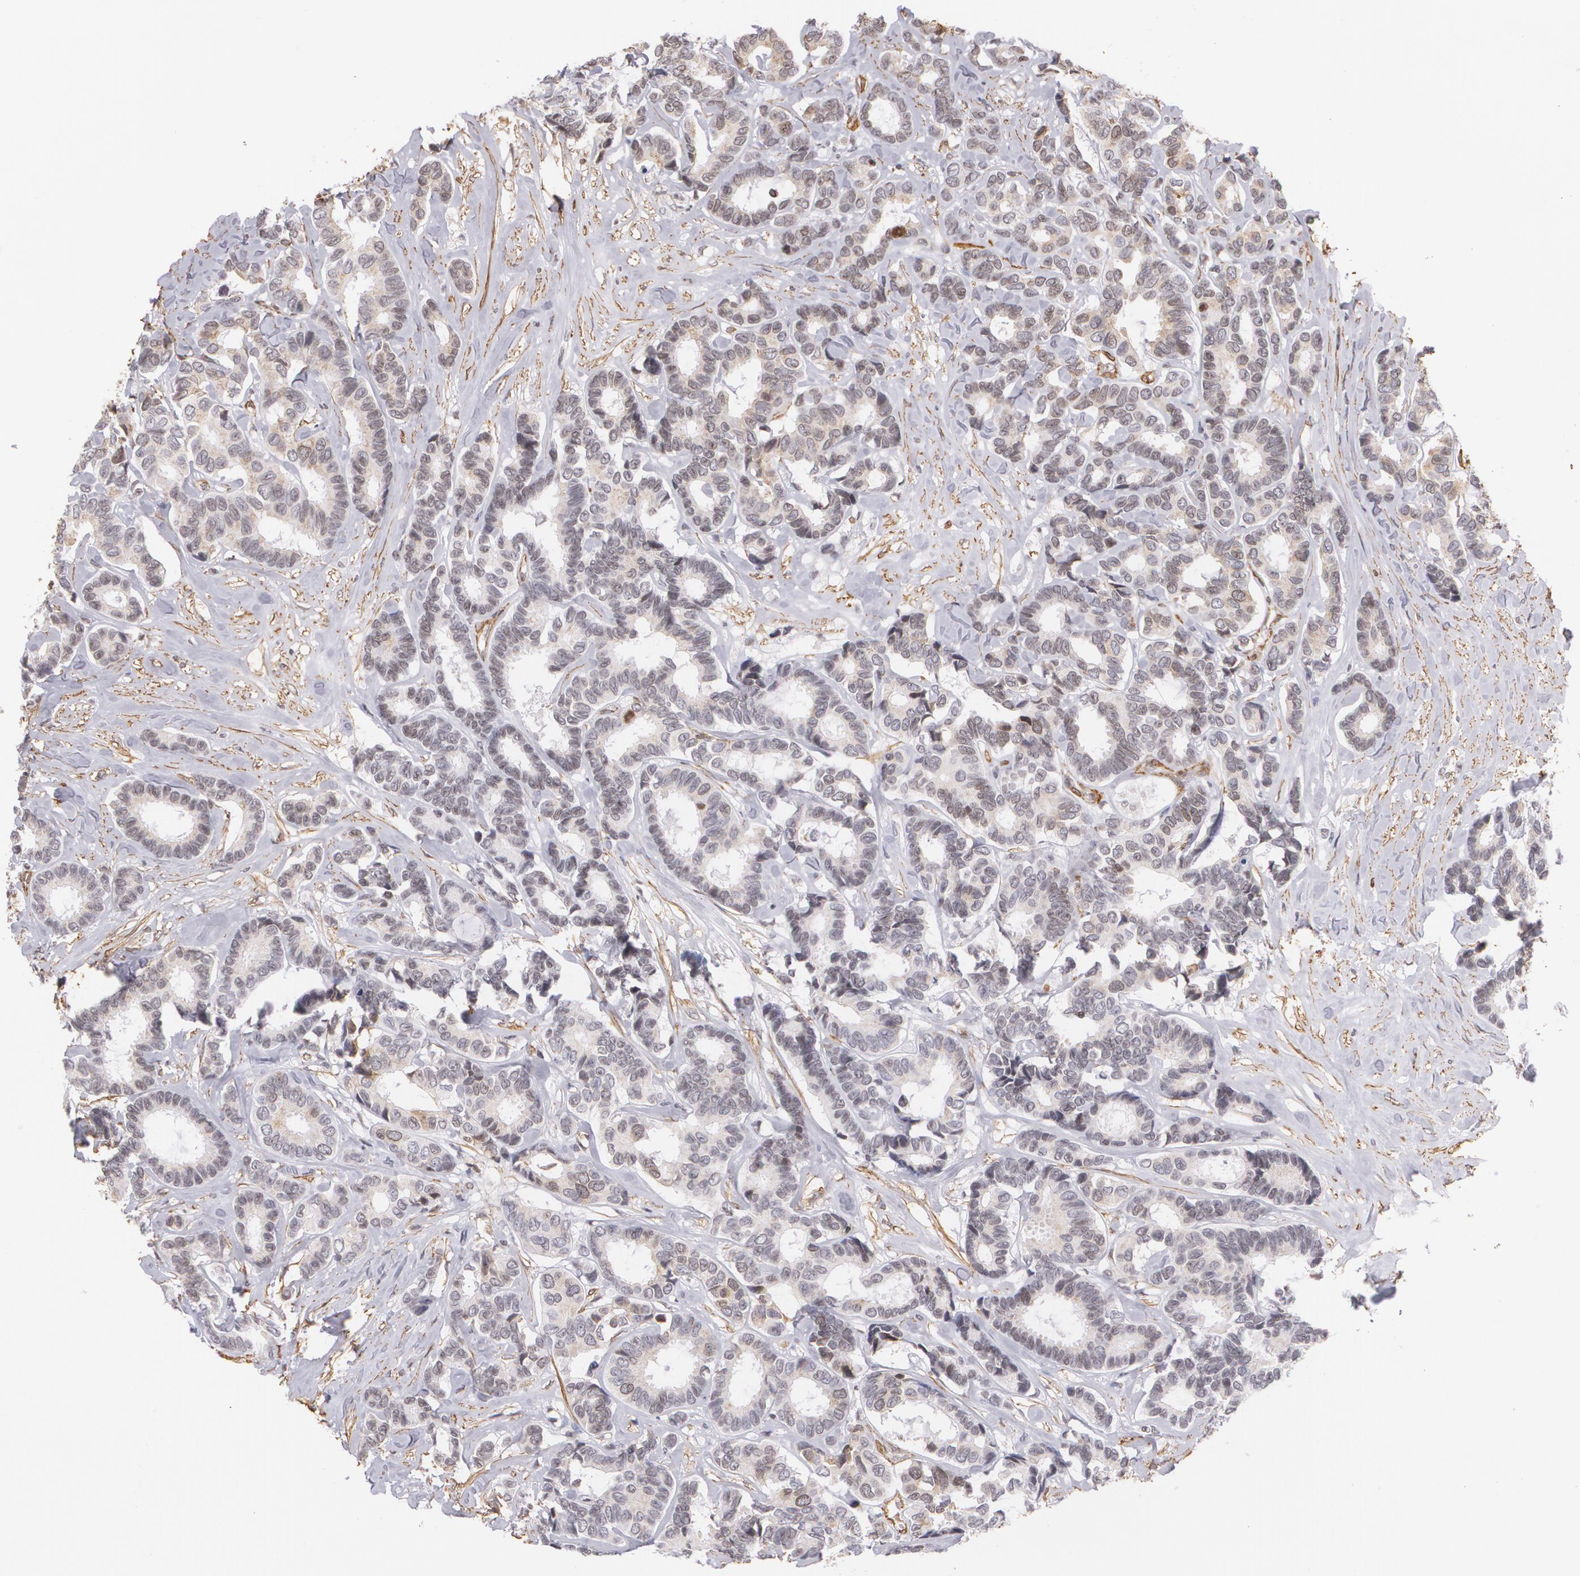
{"staining": {"intensity": "weak", "quantity": "<25%", "location": "cytoplasmic/membranous"}, "tissue": "breast cancer", "cell_type": "Tumor cells", "image_type": "cancer", "snomed": [{"axis": "morphology", "description": "Duct carcinoma"}, {"axis": "topography", "description": "Breast"}], "caption": "A high-resolution image shows immunohistochemistry (IHC) staining of breast cancer, which demonstrates no significant expression in tumor cells. (Immunohistochemistry (ihc), brightfield microscopy, high magnification).", "gene": "VAMP1", "patient": {"sex": "female", "age": 87}}